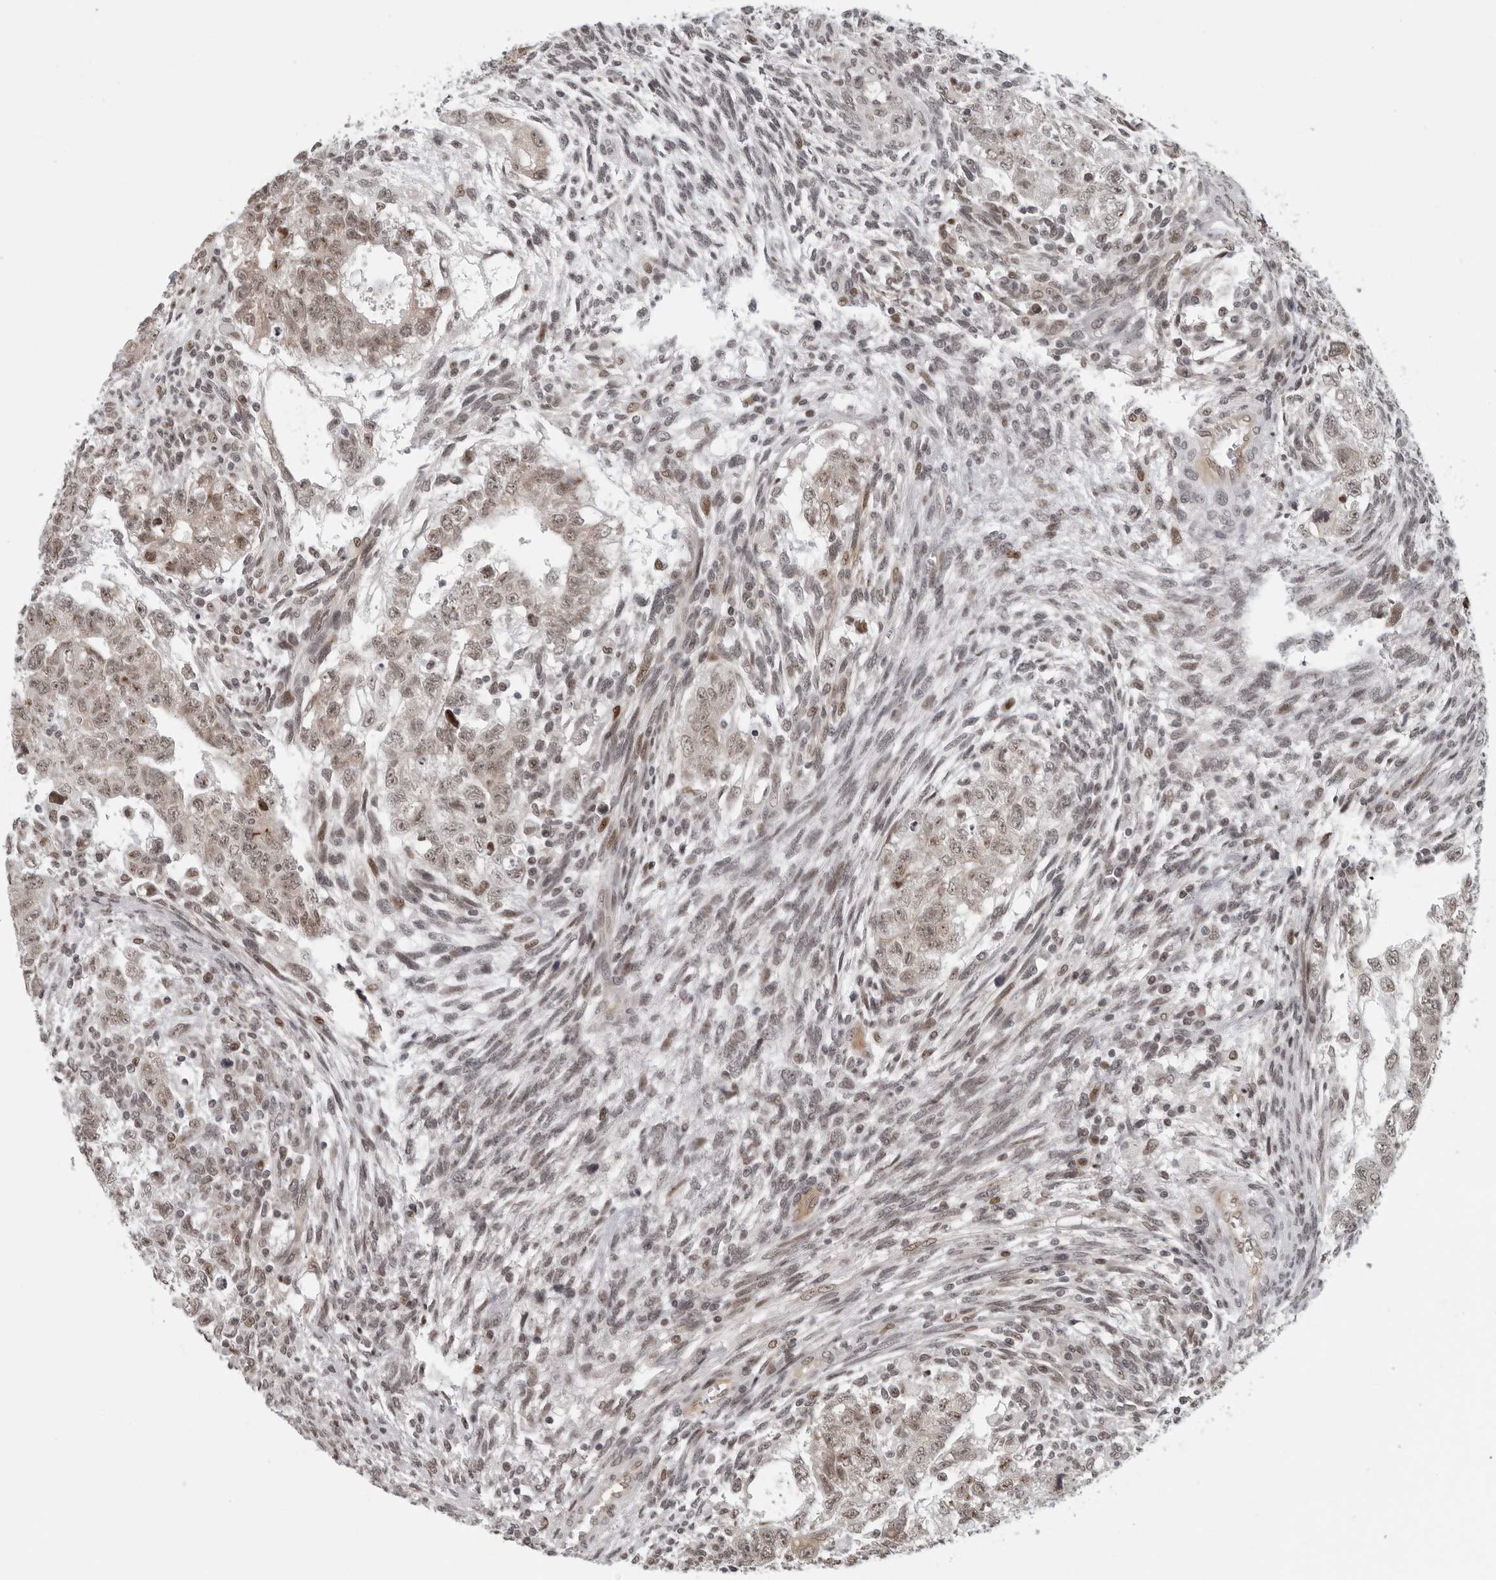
{"staining": {"intensity": "weak", "quantity": ">75%", "location": "nuclear"}, "tissue": "testis cancer", "cell_type": "Tumor cells", "image_type": "cancer", "snomed": [{"axis": "morphology", "description": "Carcinoma, Embryonal, NOS"}, {"axis": "topography", "description": "Testis"}], "caption": "An image showing weak nuclear staining in approximately >75% of tumor cells in embryonal carcinoma (testis), as visualized by brown immunohistochemical staining.", "gene": "MAF", "patient": {"sex": "male", "age": 37}}